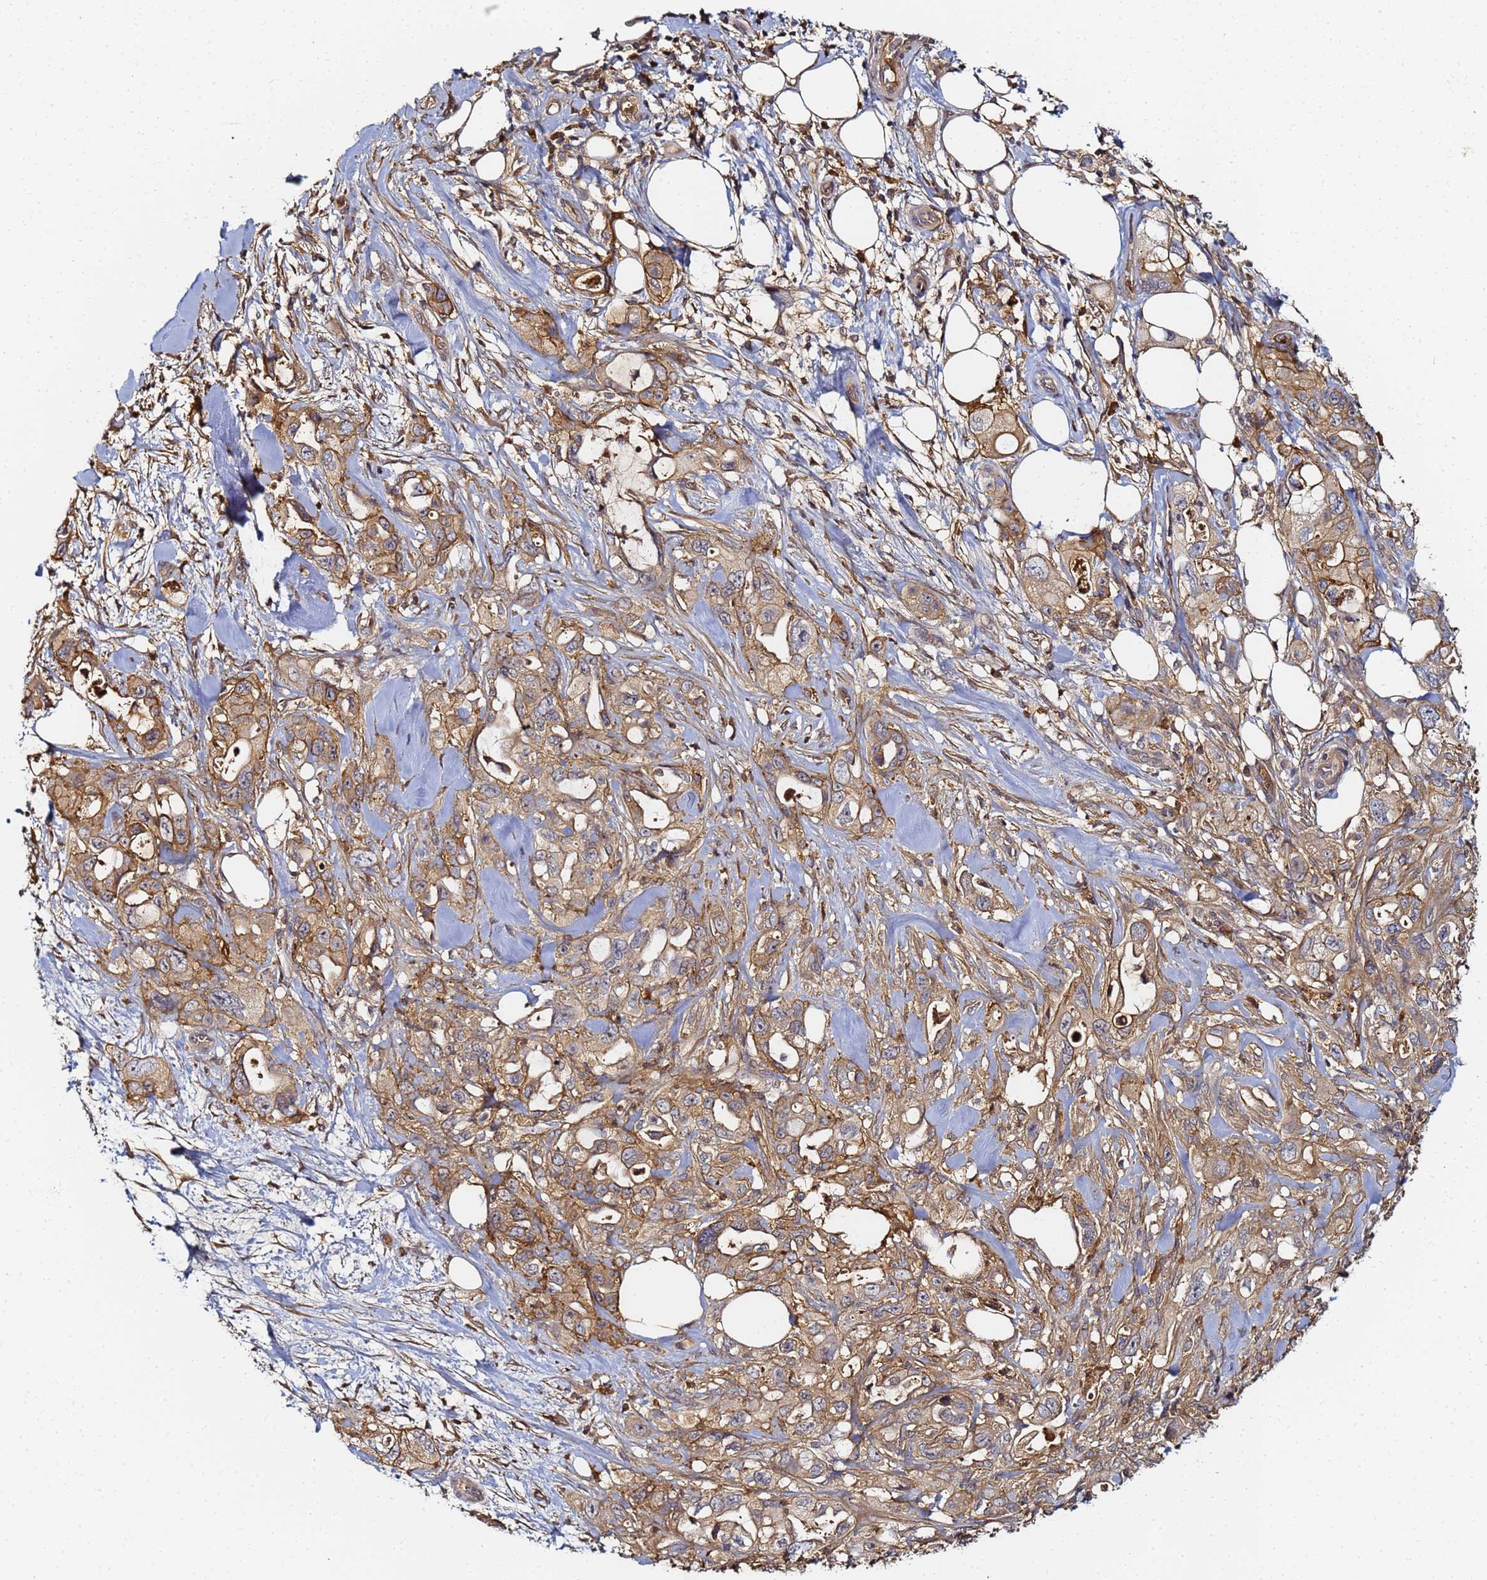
{"staining": {"intensity": "weak", "quantity": ">75%", "location": "cytoplasmic/membranous"}, "tissue": "pancreatic cancer", "cell_type": "Tumor cells", "image_type": "cancer", "snomed": [{"axis": "morphology", "description": "Adenocarcinoma, NOS"}, {"axis": "topography", "description": "Pancreas"}], "caption": "Pancreatic cancer (adenocarcinoma) stained with a brown dye shows weak cytoplasmic/membranous positive expression in approximately >75% of tumor cells.", "gene": "LRRC69", "patient": {"sex": "female", "age": 61}}